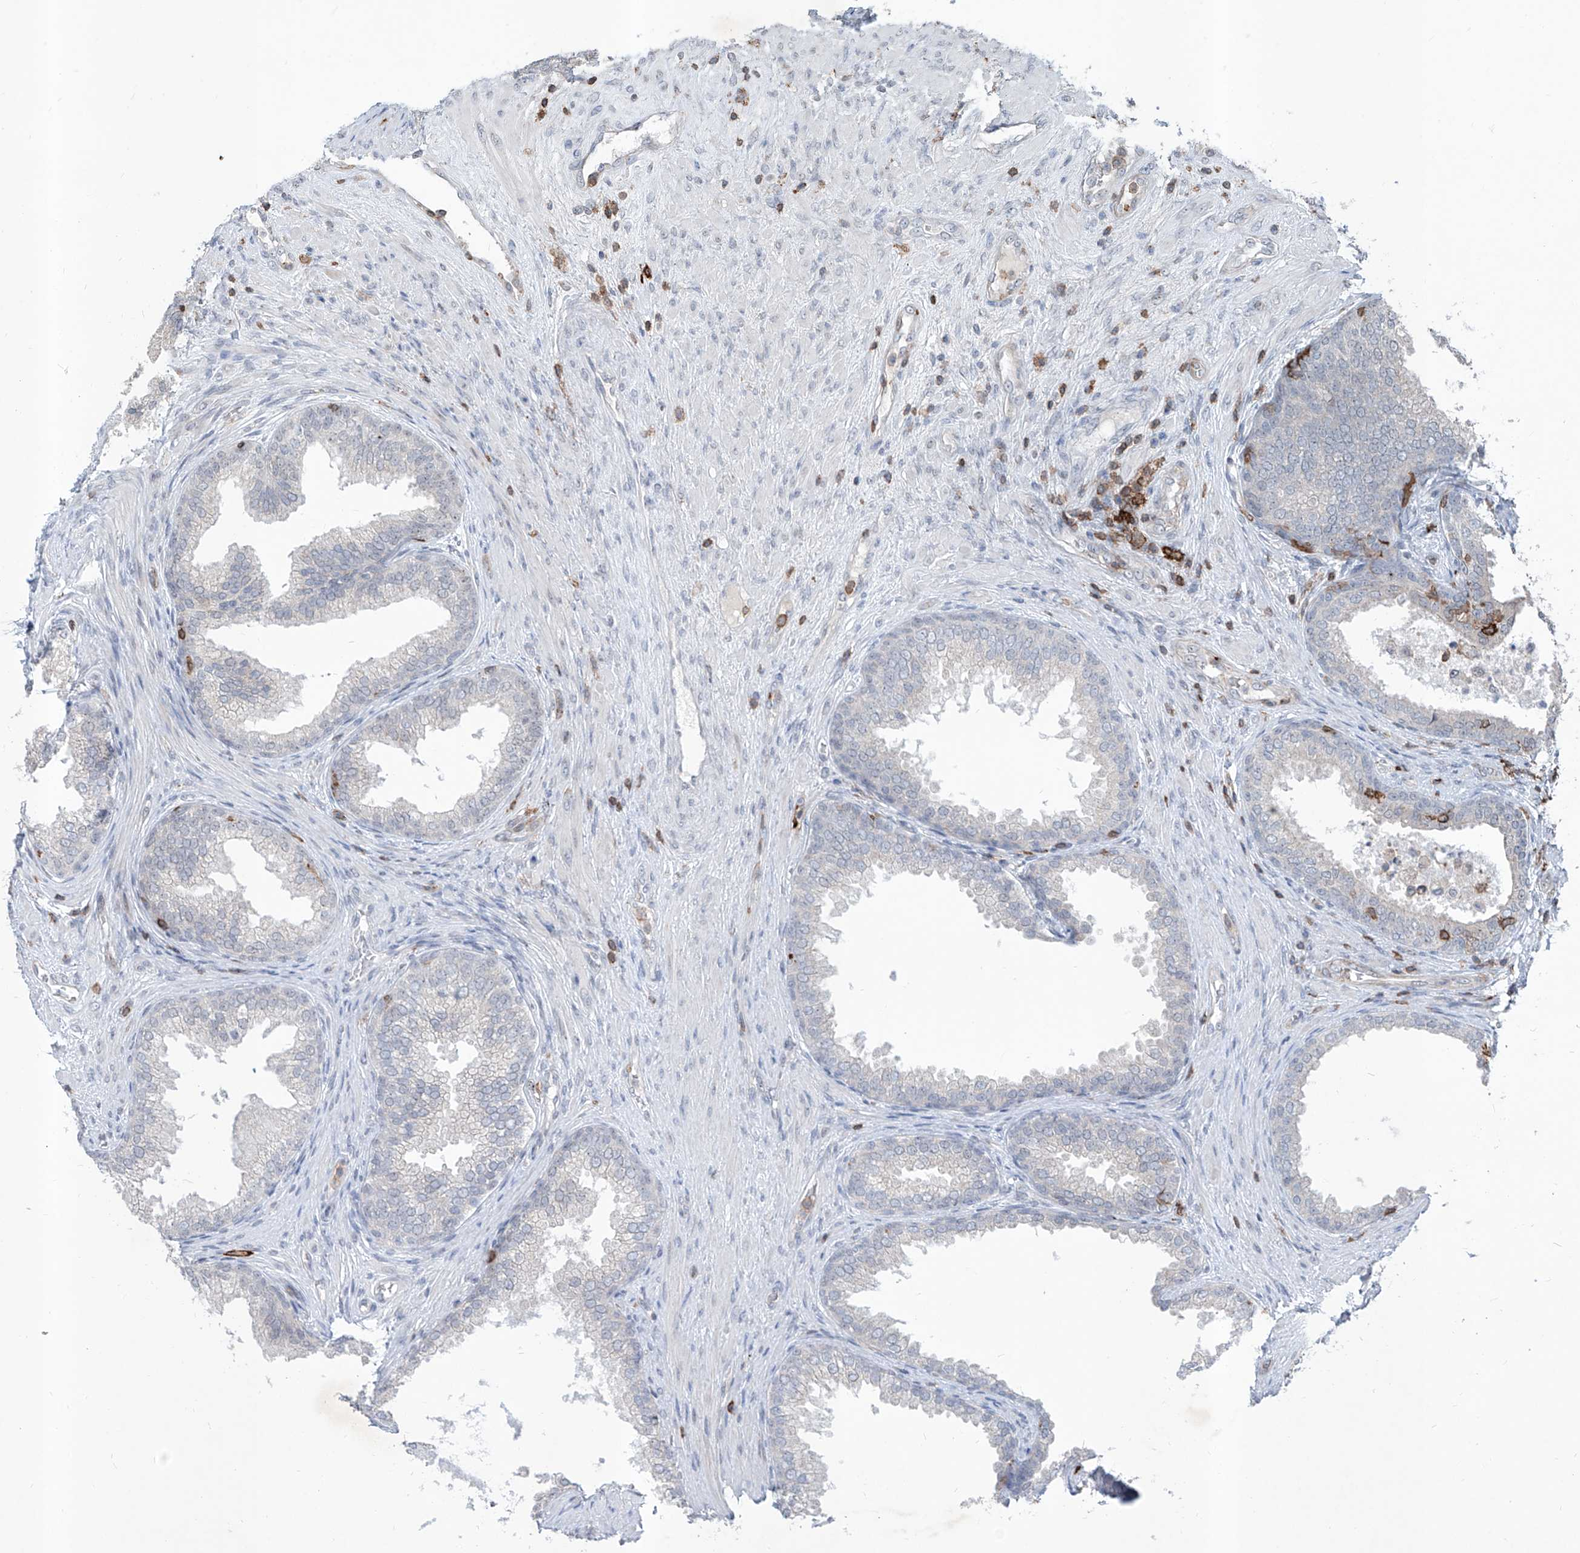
{"staining": {"intensity": "negative", "quantity": "none", "location": "none"}, "tissue": "prostate", "cell_type": "Glandular cells", "image_type": "normal", "snomed": [{"axis": "morphology", "description": "Normal tissue, NOS"}, {"axis": "topography", "description": "Prostate"}], "caption": "IHC histopathology image of unremarkable prostate: human prostate stained with DAB demonstrates no significant protein positivity in glandular cells.", "gene": "ZBTB48", "patient": {"sex": "male", "age": 76}}